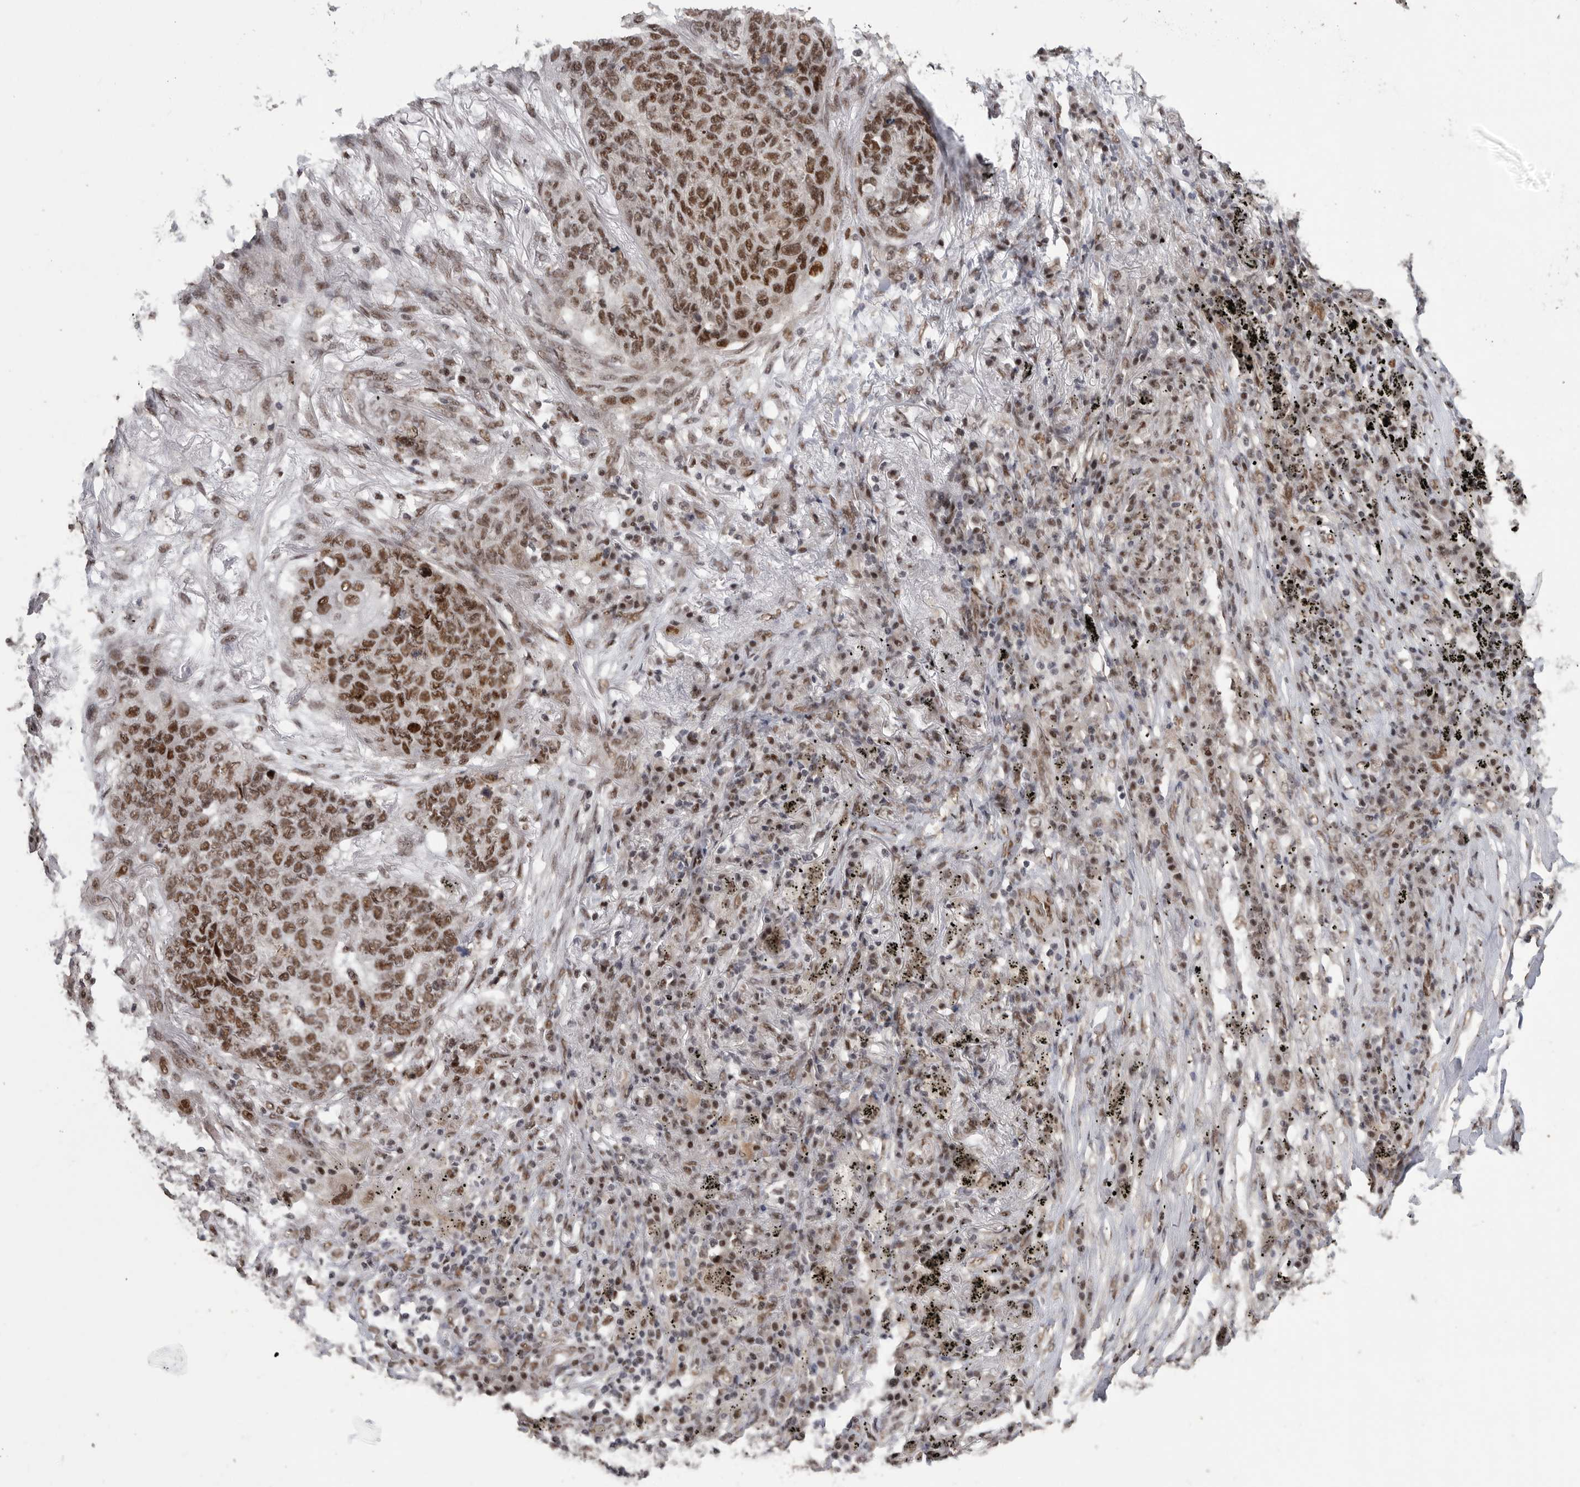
{"staining": {"intensity": "moderate", "quantity": ">75%", "location": "nuclear"}, "tissue": "lung cancer", "cell_type": "Tumor cells", "image_type": "cancer", "snomed": [{"axis": "morphology", "description": "Squamous cell carcinoma, NOS"}, {"axis": "topography", "description": "Lung"}], "caption": "Human lung cancer stained with a protein marker exhibits moderate staining in tumor cells.", "gene": "PPP1R10", "patient": {"sex": "female", "age": 63}}